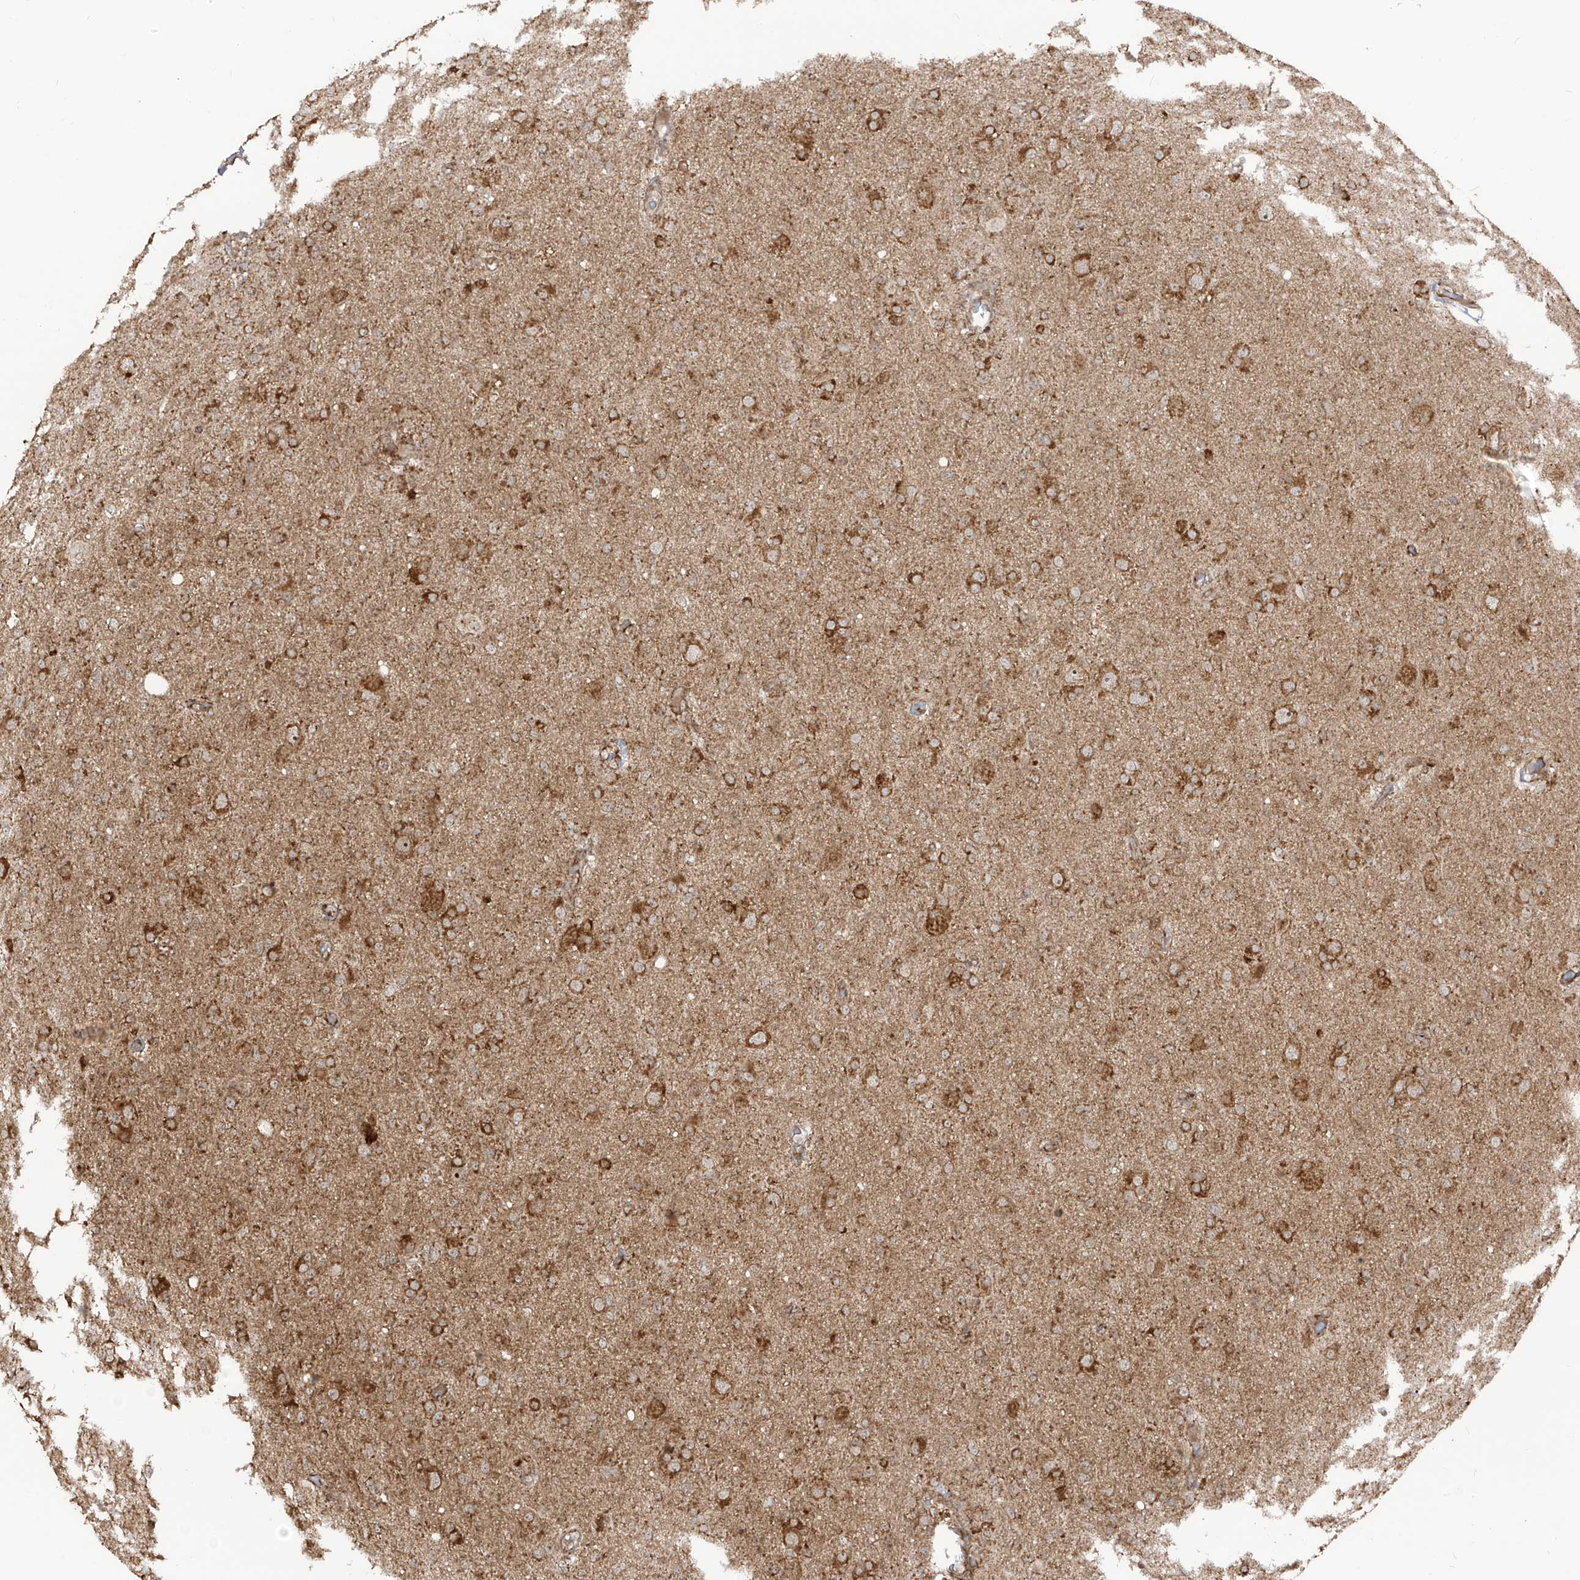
{"staining": {"intensity": "moderate", "quantity": ">75%", "location": "cytoplasmic/membranous"}, "tissue": "glioma", "cell_type": "Tumor cells", "image_type": "cancer", "snomed": [{"axis": "morphology", "description": "Glioma, malignant, High grade"}, {"axis": "topography", "description": "Brain"}], "caption": "A photomicrograph of glioma stained for a protein reveals moderate cytoplasmic/membranous brown staining in tumor cells.", "gene": "TRIM67", "patient": {"sex": "female", "age": 57}}